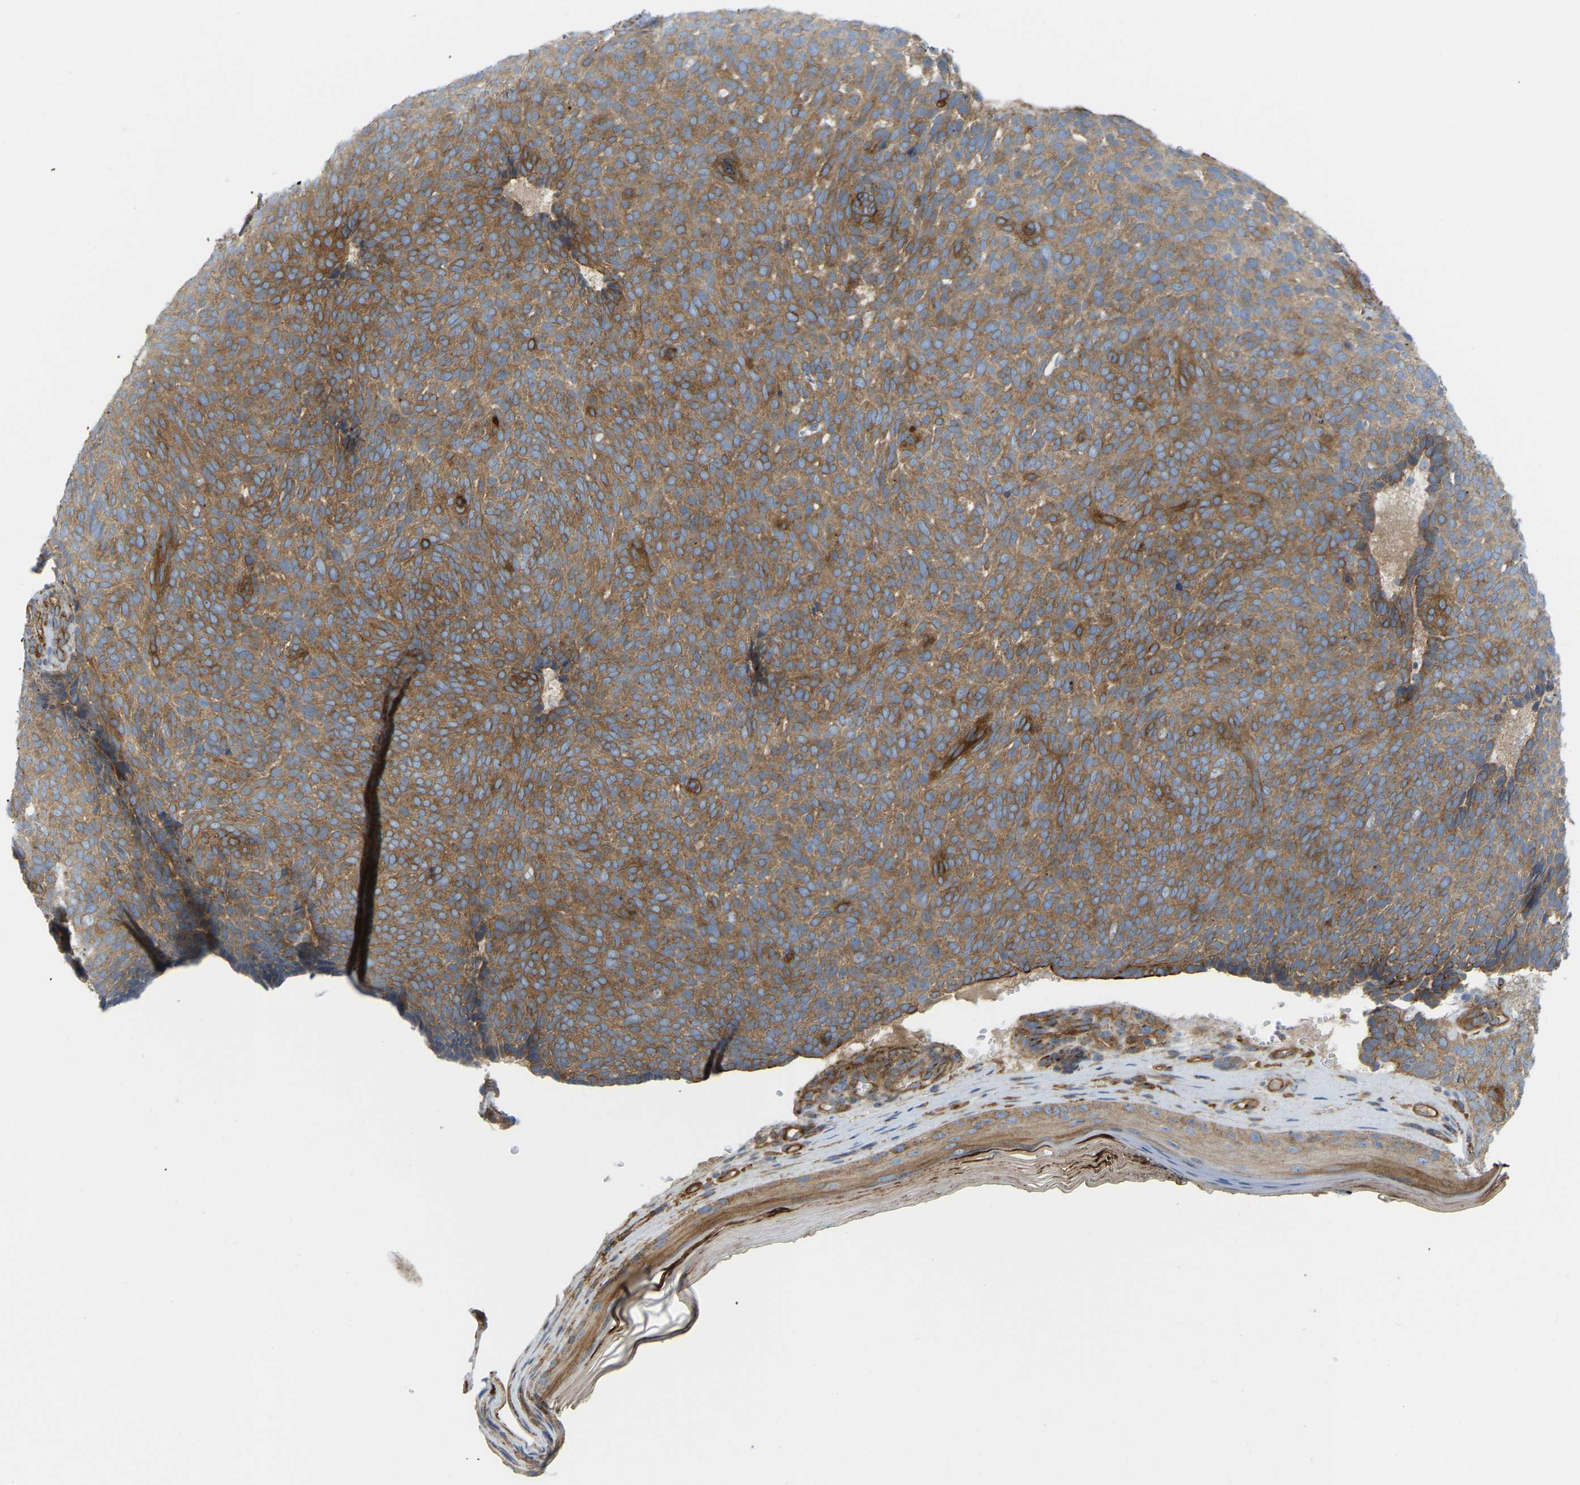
{"staining": {"intensity": "moderate", "quantity": ">75%", "location": "cytoplasmic/membranous"}, "tissue": "skin cancer", "cell_type": "Tumor cells", "image_type": "cancer", "snomed": [{"axis": "morphology", "description": "Basal cell carcinoma"}, {"axis": "topography", "description": "Skin"}], "caption": "About >75% of tumor cells in skin basal cell carcinoma exhibit moderate cytoplasmic/membranous protein positivity as visualized by brown immunohistochemical staining.", "gene": "PICALM", "patient": {"sex": "male", "age": 61}}